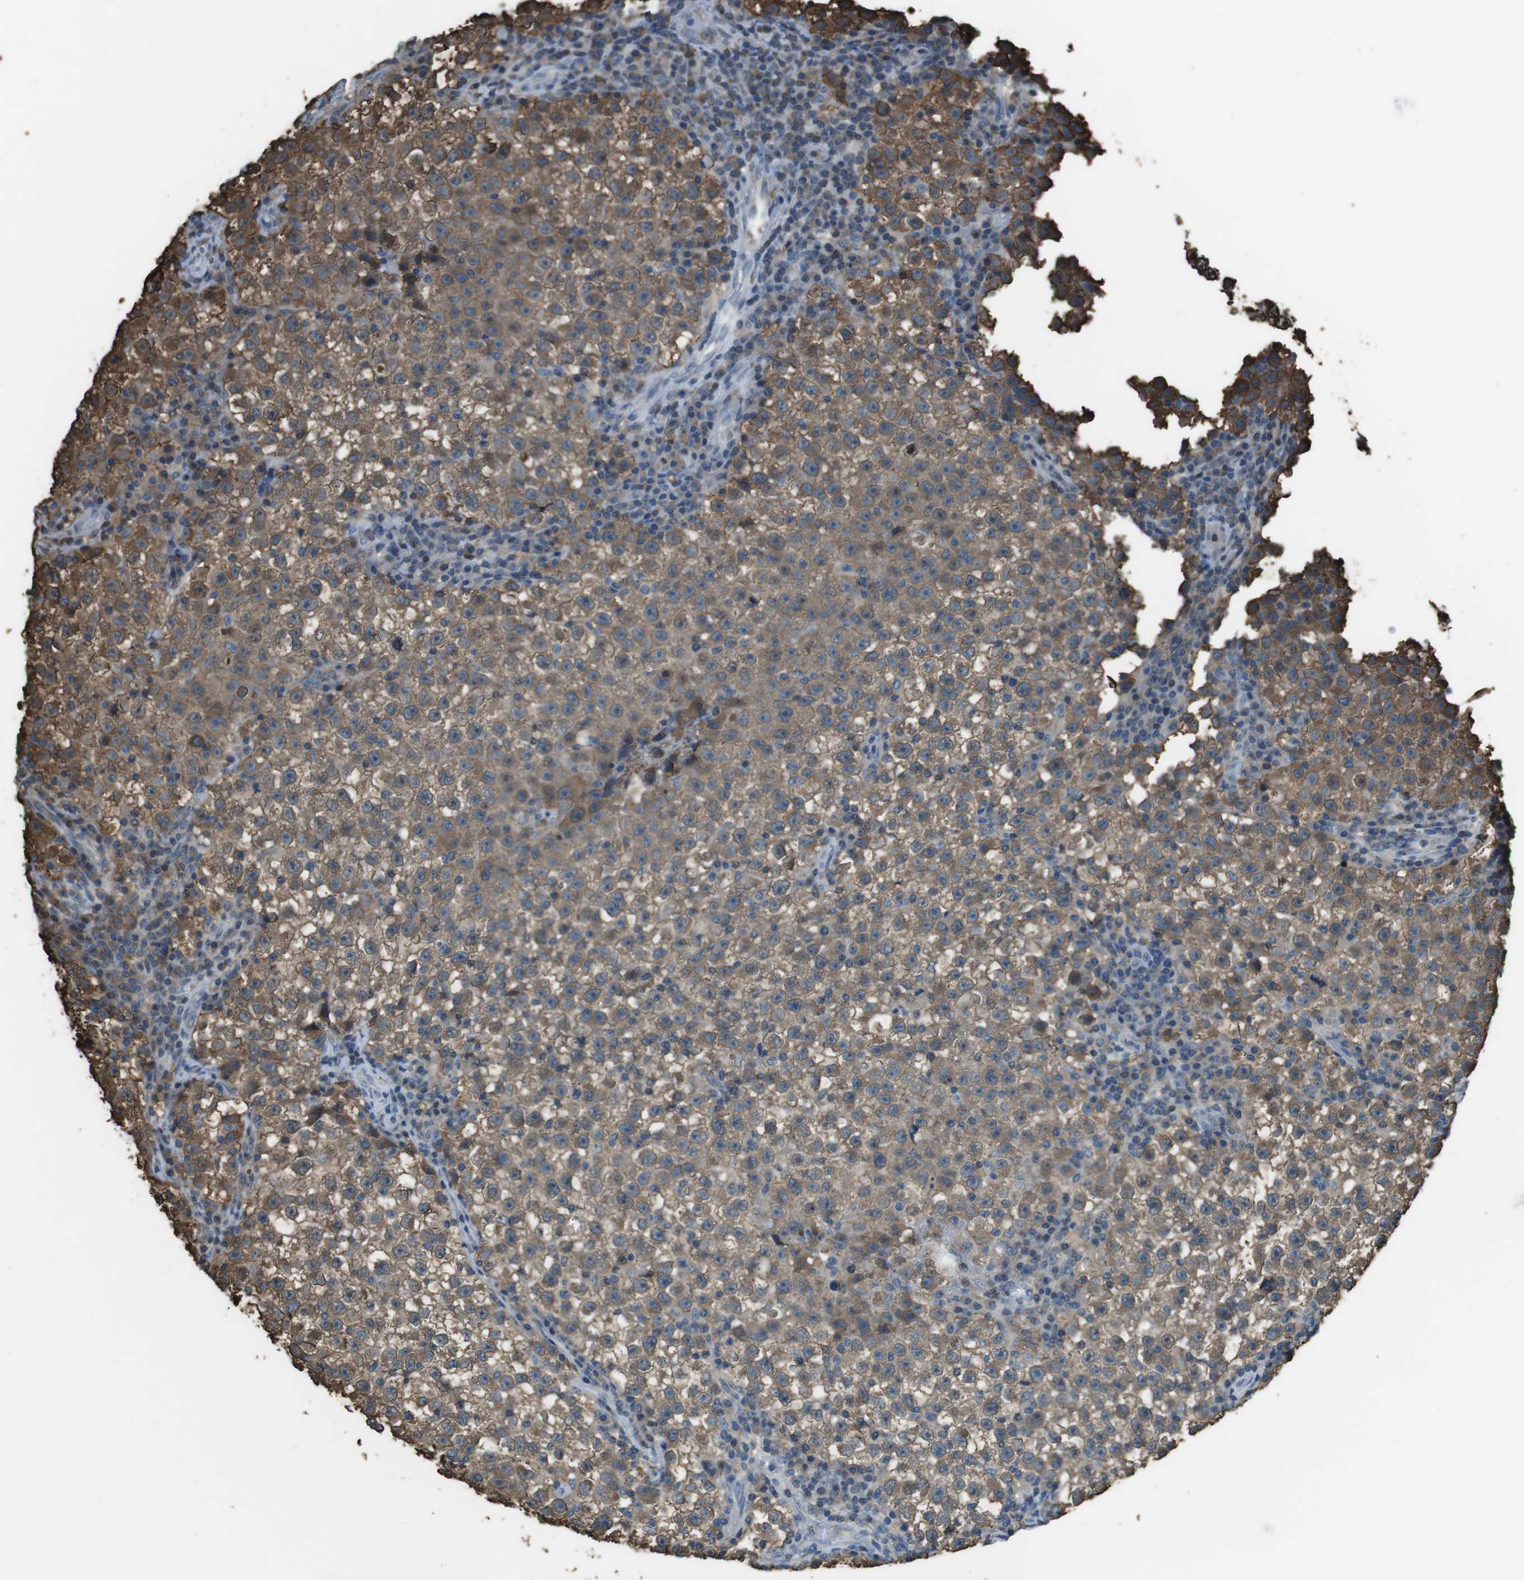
{"staining": {"intensity": "moderate", "quantity": ">75%", "location": "cytoplasmic/membranous"}, "tissue": "testis cancer", "cell_type": "Tumor cells", "image_type": "cancer", "snomed": [{"axis": "morphology", "description": "Seminoma, NOS"}, {"axis": "topography", "description": "Testis"}], "caption": "There is medium levels of moderate cytoplasmic/membranous staining in tumor cells of testis cancer, as demonstrated by immunohistochemical staining (brown color).", "gene": "TWSG1", "patient": {"sex": "male", "age": 22}}